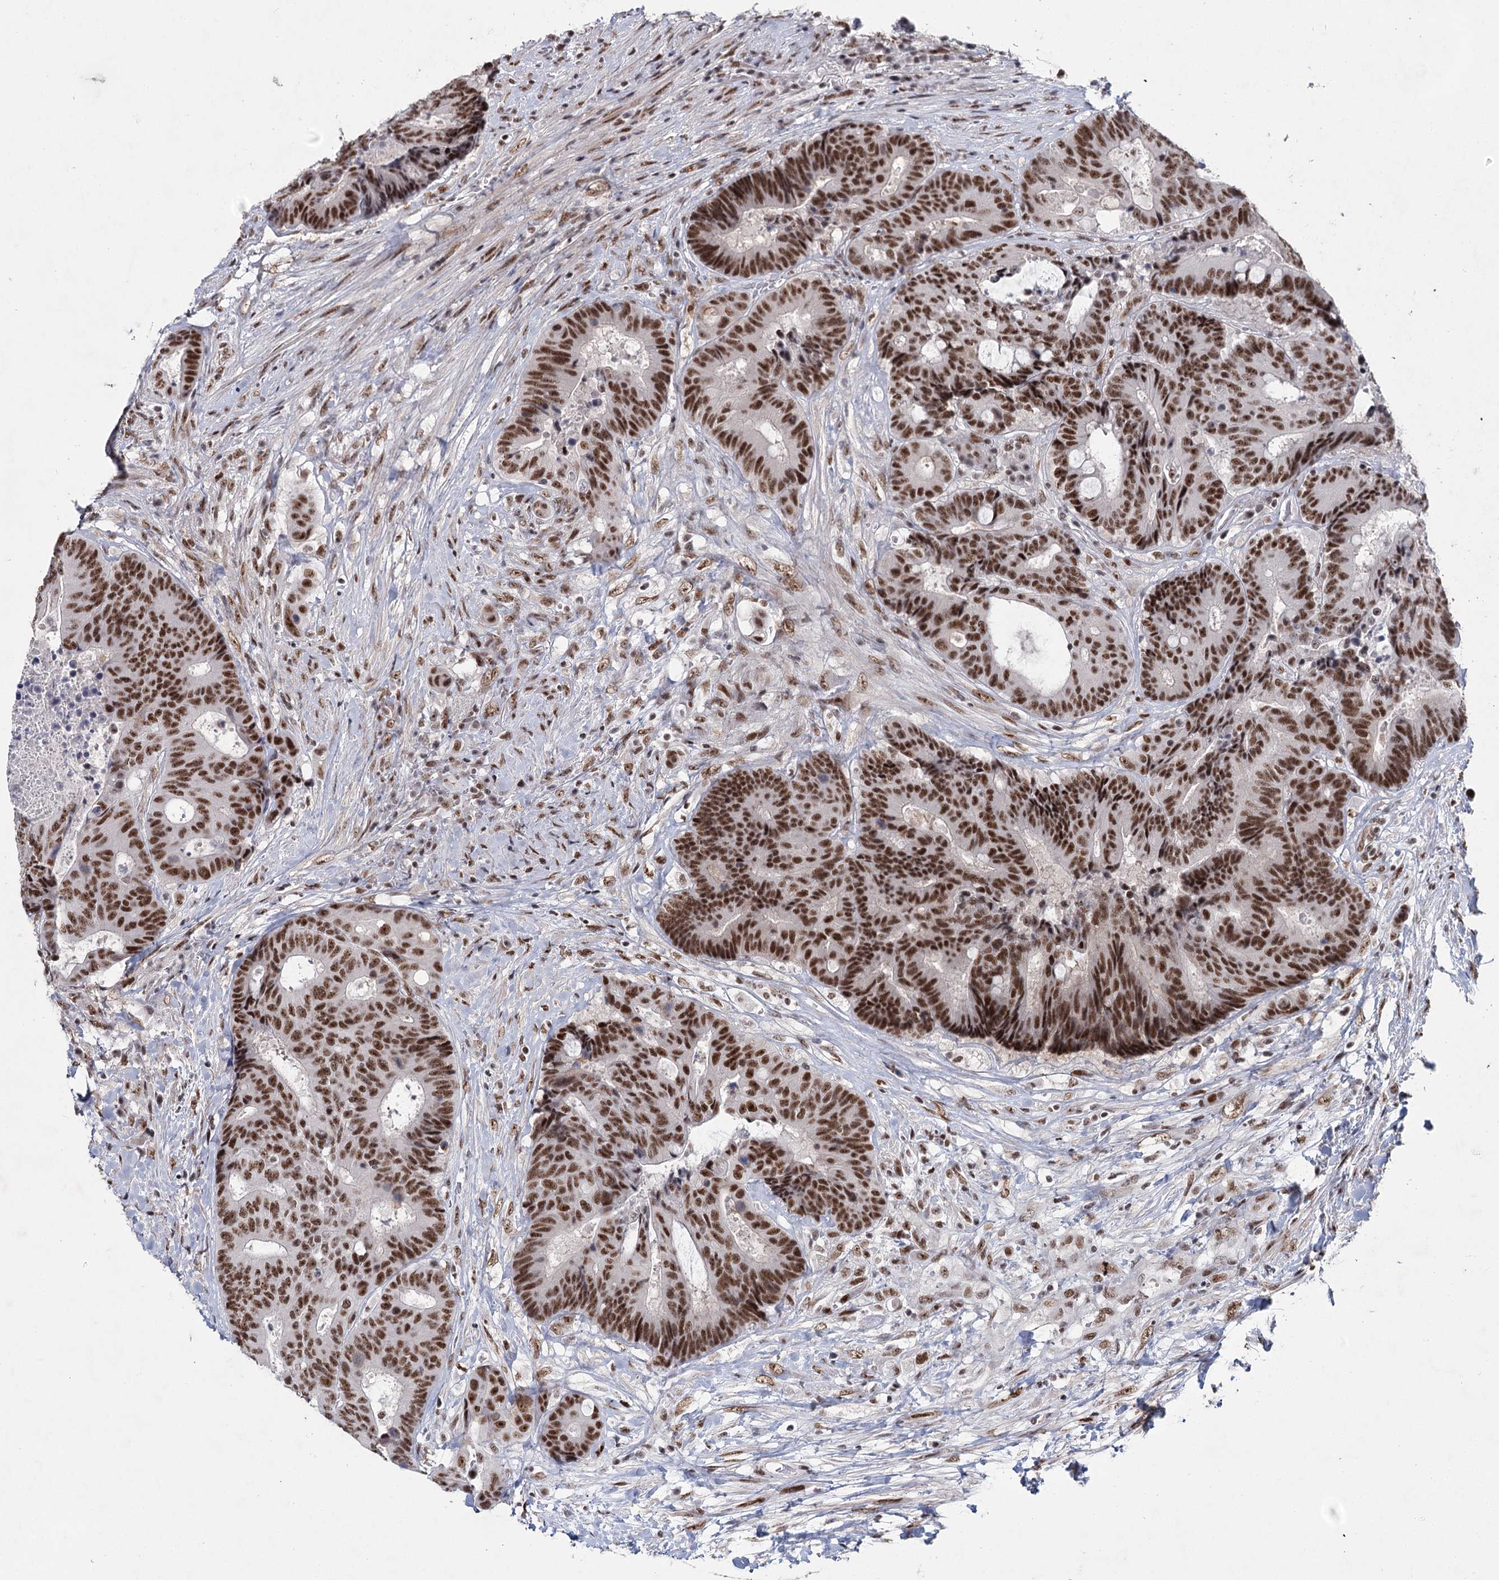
{"staining": {"intensity": "strong", "quantity": ">75%", "location": "nuclear"}, "tissue": "colorectal cancer", "cell_type": "Tumor cells", "image_type": "cancer", "snomed": [{"axis": "morphology", "description": "Adenocarcinoma, NOS"}, {"axis": "topography", "description": "Rectum"}], "caption": "Immunohistochemical staining of adenocarcinoma (colorectal) reveals high levels of strong nuclear positivity in approximately >75% of tumor cells.", "gene": "SCAF8", "patient": {"sex": "male", "age": 69}}